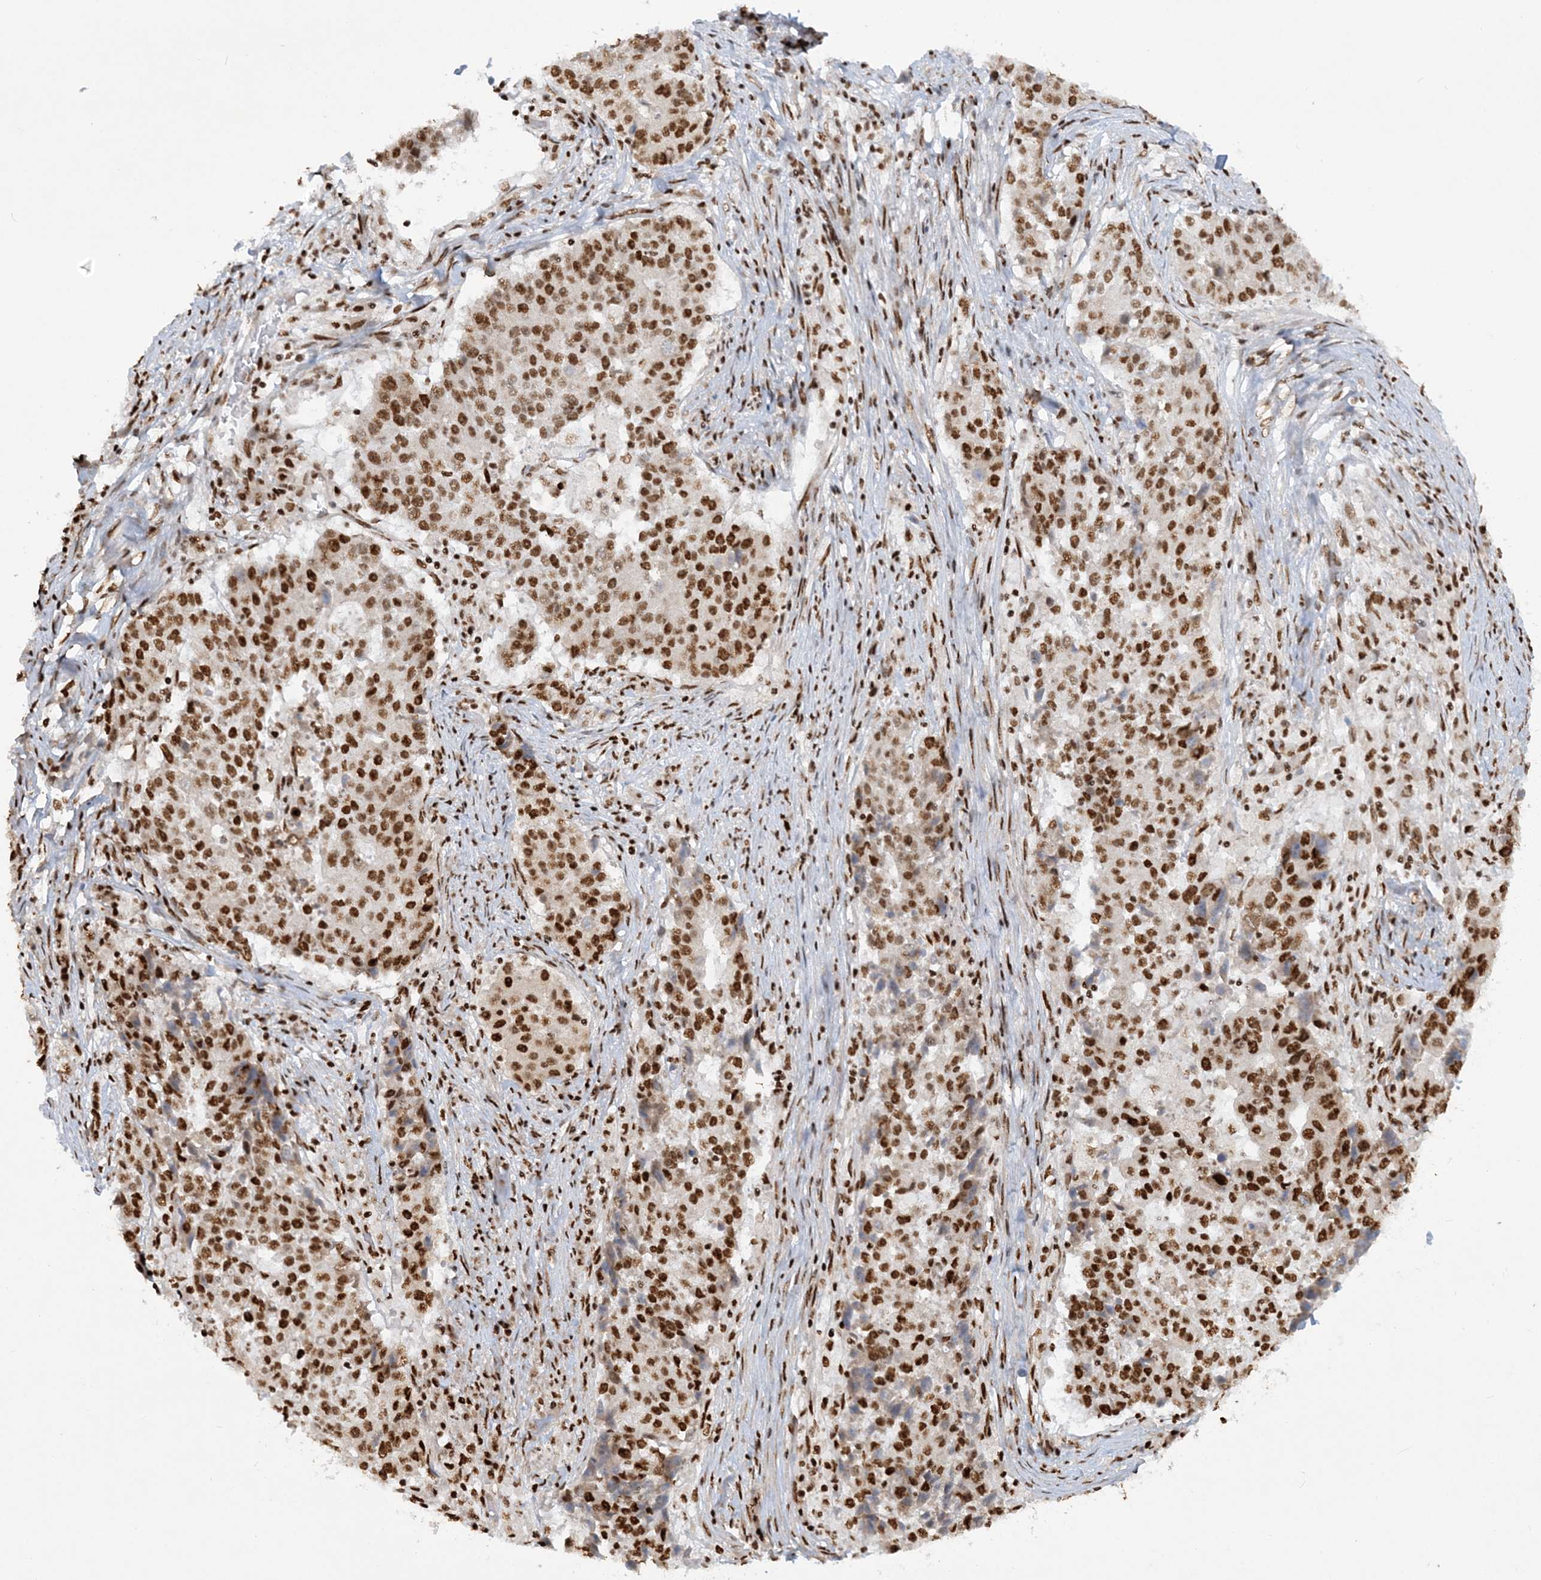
{"staining": {"intensity": "strong", "quantity": ">75%", "location": "nuclear"}, "tissue": "stomach cancer", "cell_type": "Tumor cells", "image_type": "cancer", "snomed": [{"axis": "morphology", "description": "Adenocarcinoma, NOS"}, {"axis": "topography", "description": "Stomach"}], "caption": "Immunohistochemistry (IHC) photomicrograph of human stomach adenocarcinoma stained for a protein (brown), which exhibits high levels of strong nuclear positivity in approximately >75% of tumor cells.", "gene": "DELE1", "patient": {"sex": "male", "age": 59}}